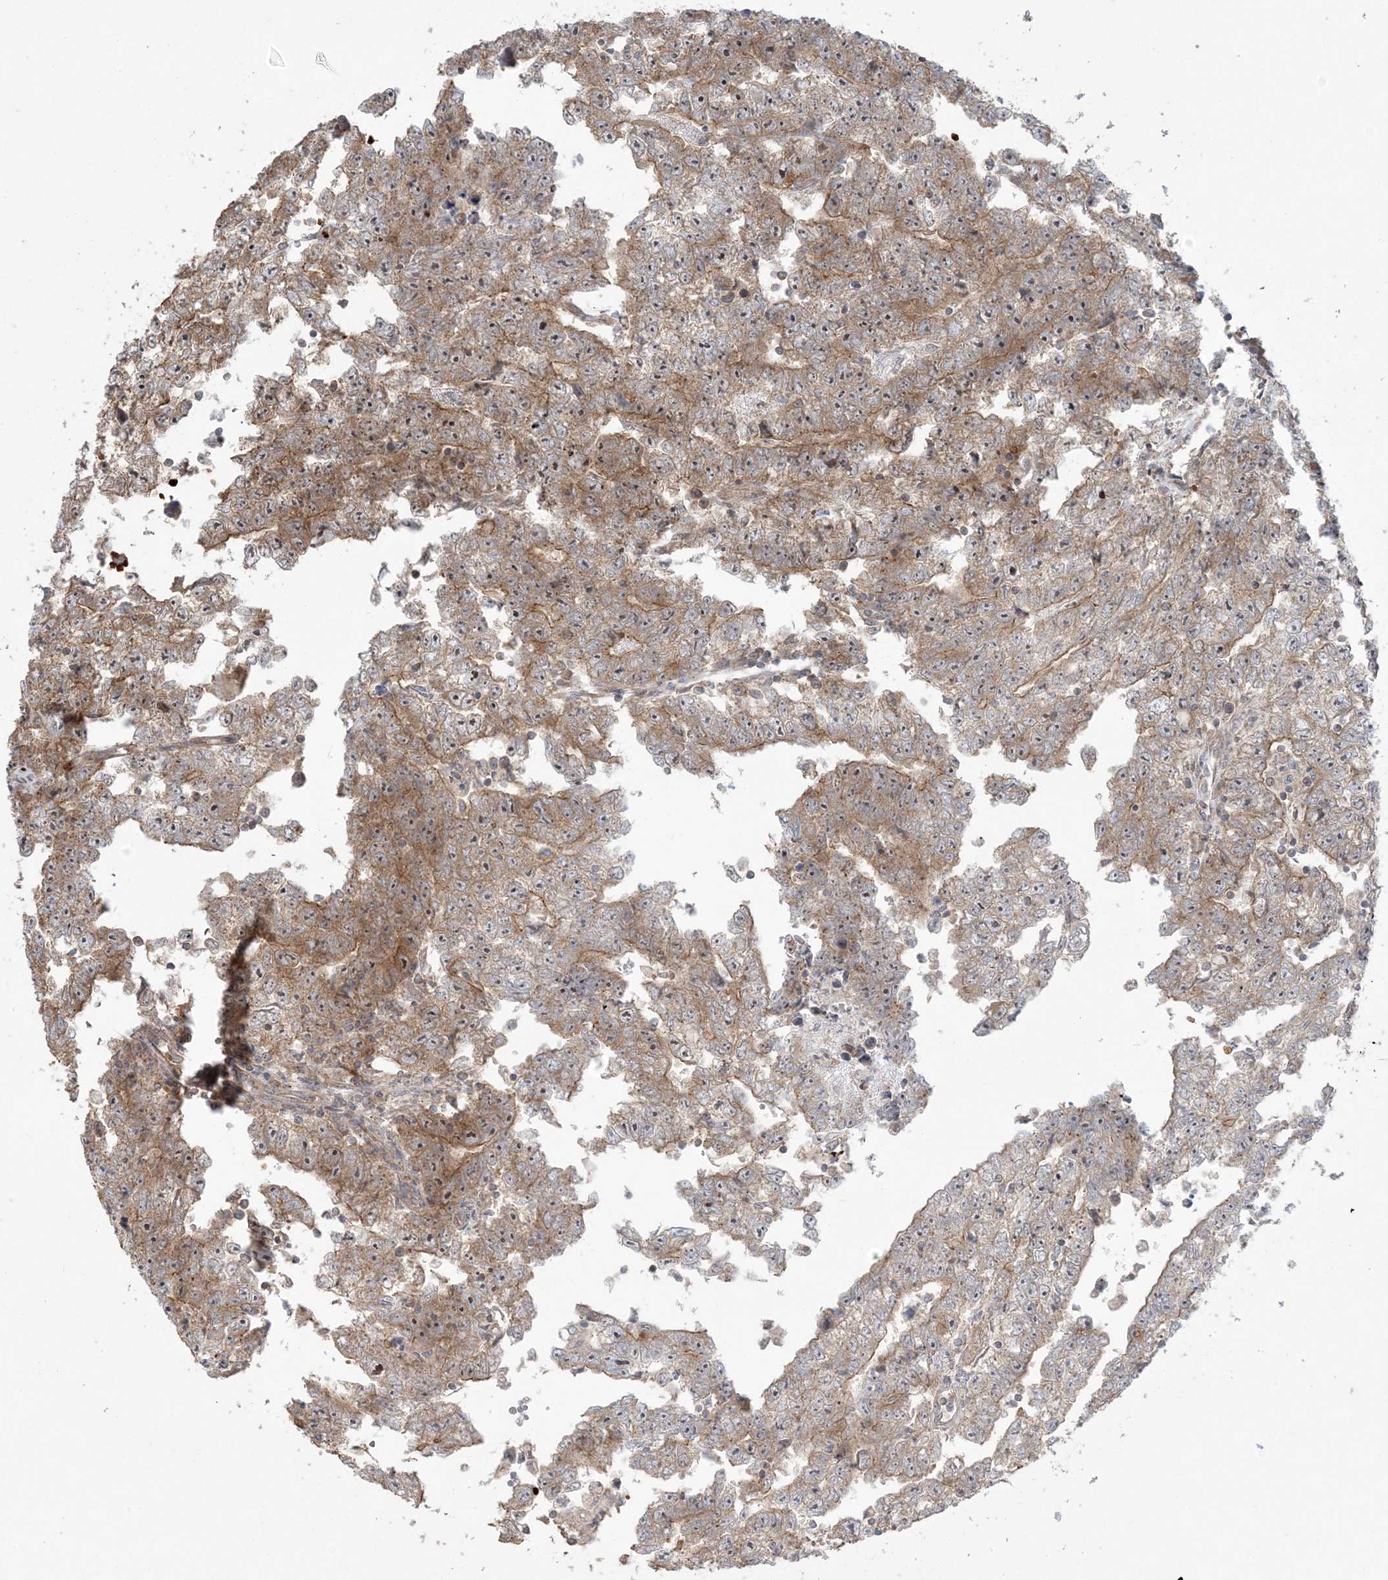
{"staining": {"intensity": "moderate", "quantity": "25%-75%", "location": "cytoplasmic/membranous"}, "tissue": "testis cancer", "cell_type": "Tumor cells", "image_type": "cancer", "snomed": [{"axis": "morphology", "description": "Carcinoma, Embryonal, NOS"}, {"axis": "topography", "description": "Testis"}], "caption": "A high-resolution micrograph shows immunohistochemistry (IHC) staining of testis cancer (embryonal carcinoma), which demonstrates moderate cytoplasmic/membranous staining in approximately 25%-75% of tumor cells. (DAB IHC, brown staining for protein, blue staining for nuclei).", "gene": "ABCF3", "patient": {"sex": "male", "age": 25}}